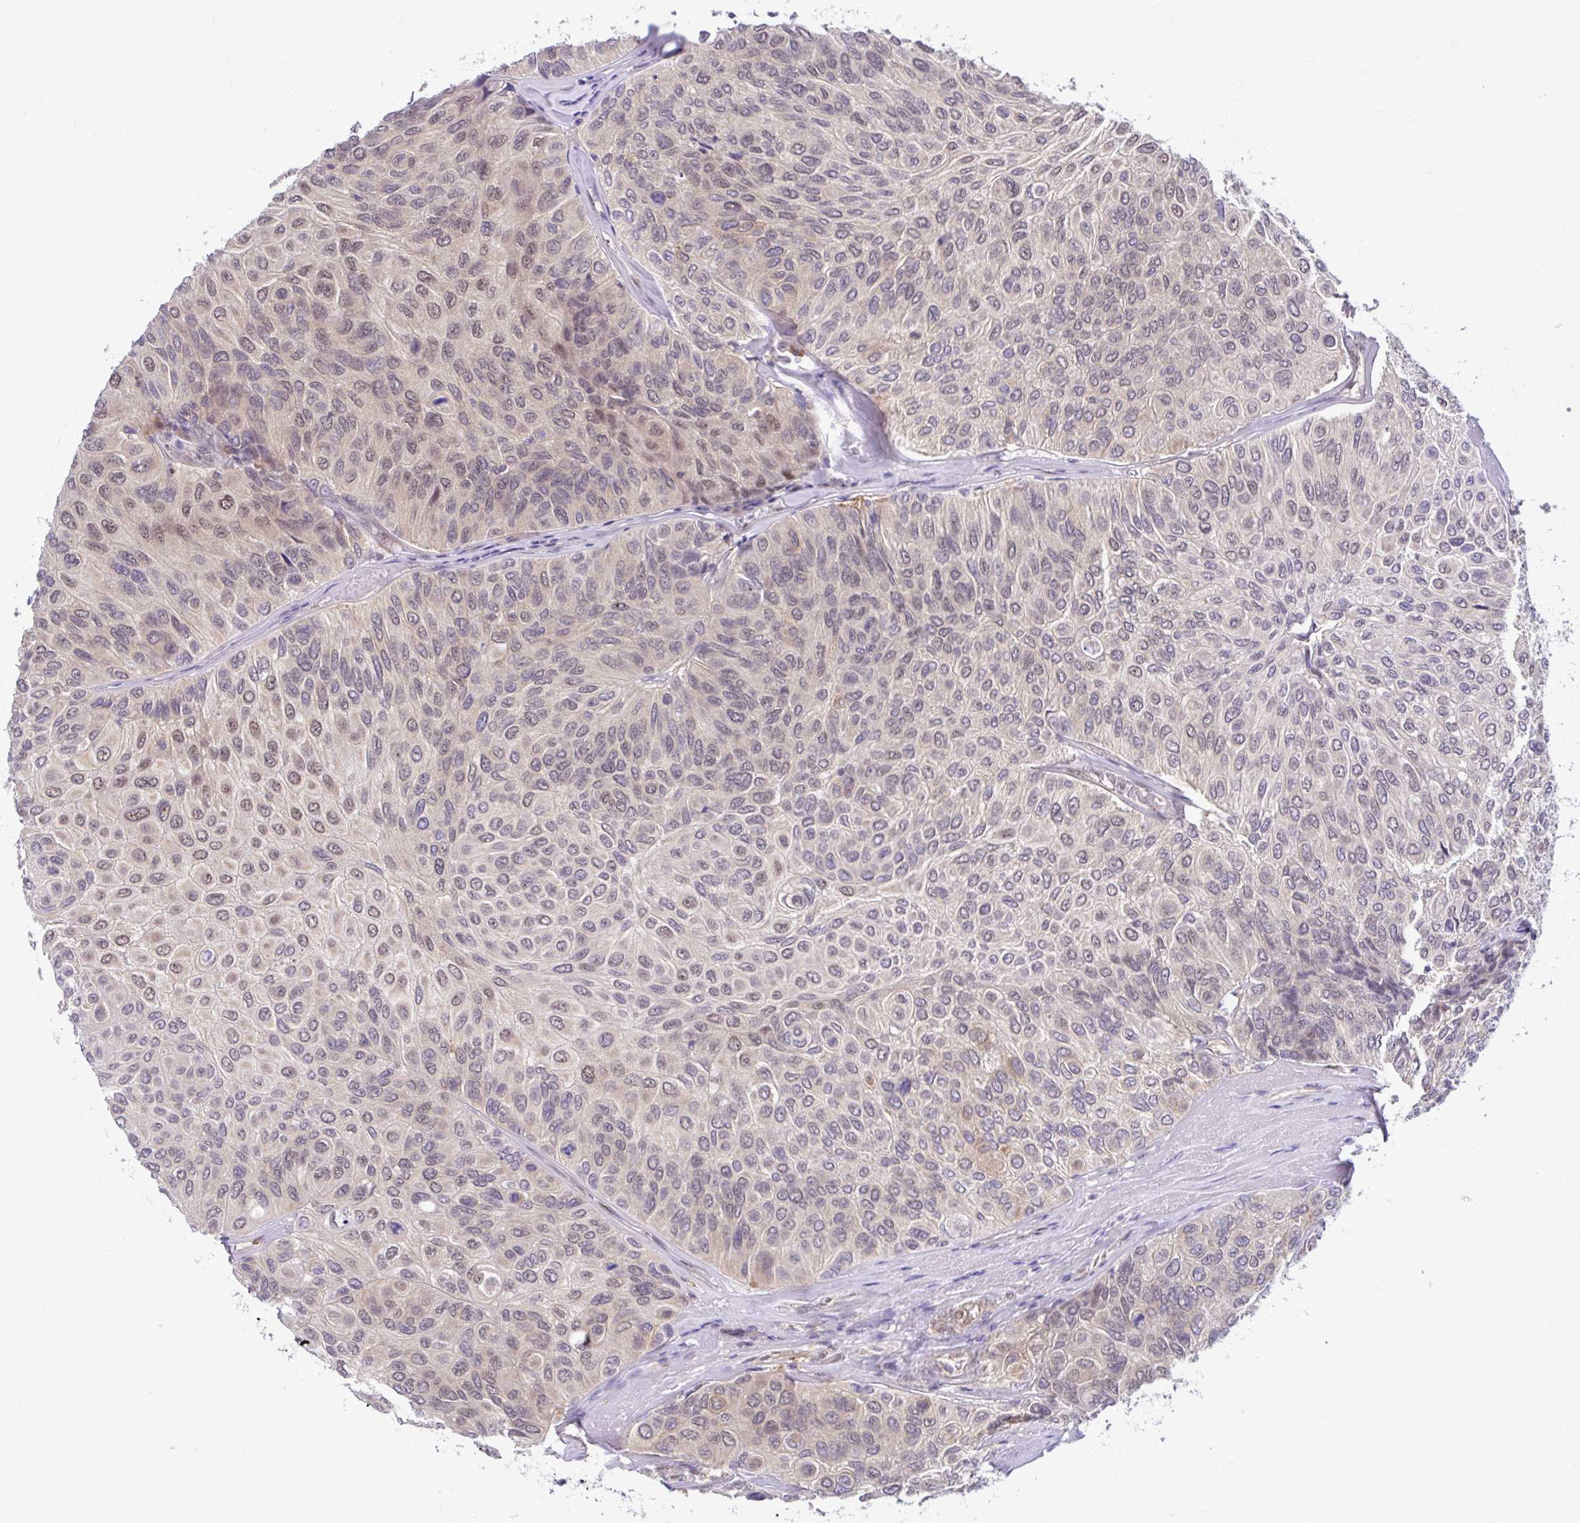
{"staining": {"intensity": "weak", "quantity": "25%-75%", "location": "cytoplasmic/membranous,nuclear"}, "tissue": "urothelial cancer", "cell_type": "Tumor cells", "image_type": "cancer", "snomed": [{"axis": "morphology", "description": "Urothelial carcinoma, High grade"}, {"axis": "topography", "description": "Urinary bladder"}], "caption": "About 25%-75% of tumor cells in human urothelial cancer demonstrate weak cytoplasmic/membranous and nuclear protein staining as visualized by brown immunohistochemical staining.", "gene": "PSMD3", "patient": {"sex": "male", "age": 66}}